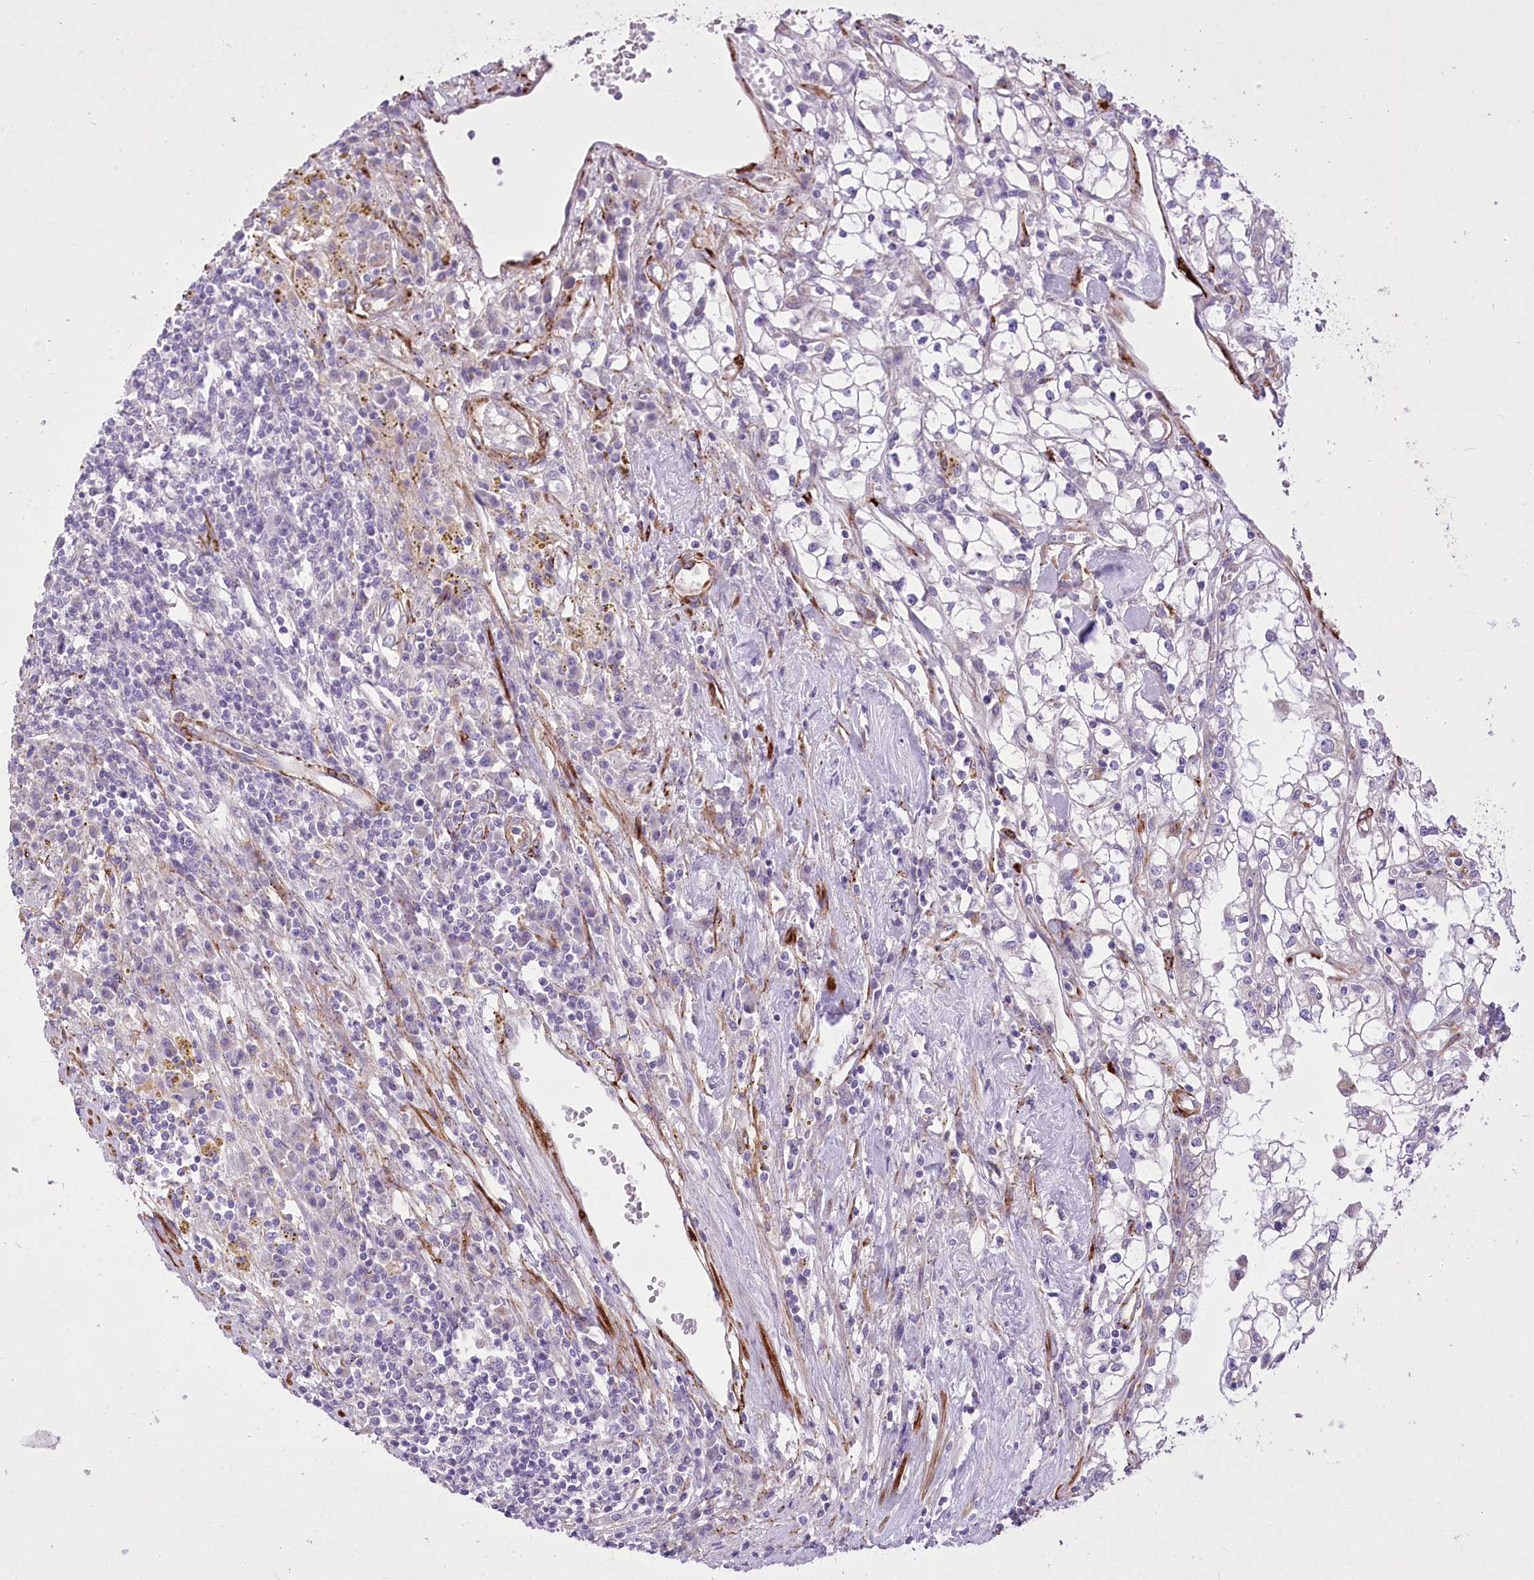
{"staining": {"intensity": "negative", "quantity": "none", "location": "none"}, "tissue": "renal cancer", "cell_type": "Tumor cells", "image_type": "cancer", "snomed": [{"axis": "morphology", "description": "Adenocarcinoma, NOS"}, {"axis": "topography", "description": "Kidney"}], "caption": "This is a image of immunohistochemistry (IHC) staining of adenocarcinoma (renal), which shows no expression in tumor cells.", "gene": "ANGPTL3", "patient": {"sex": "male", "age": 56}}